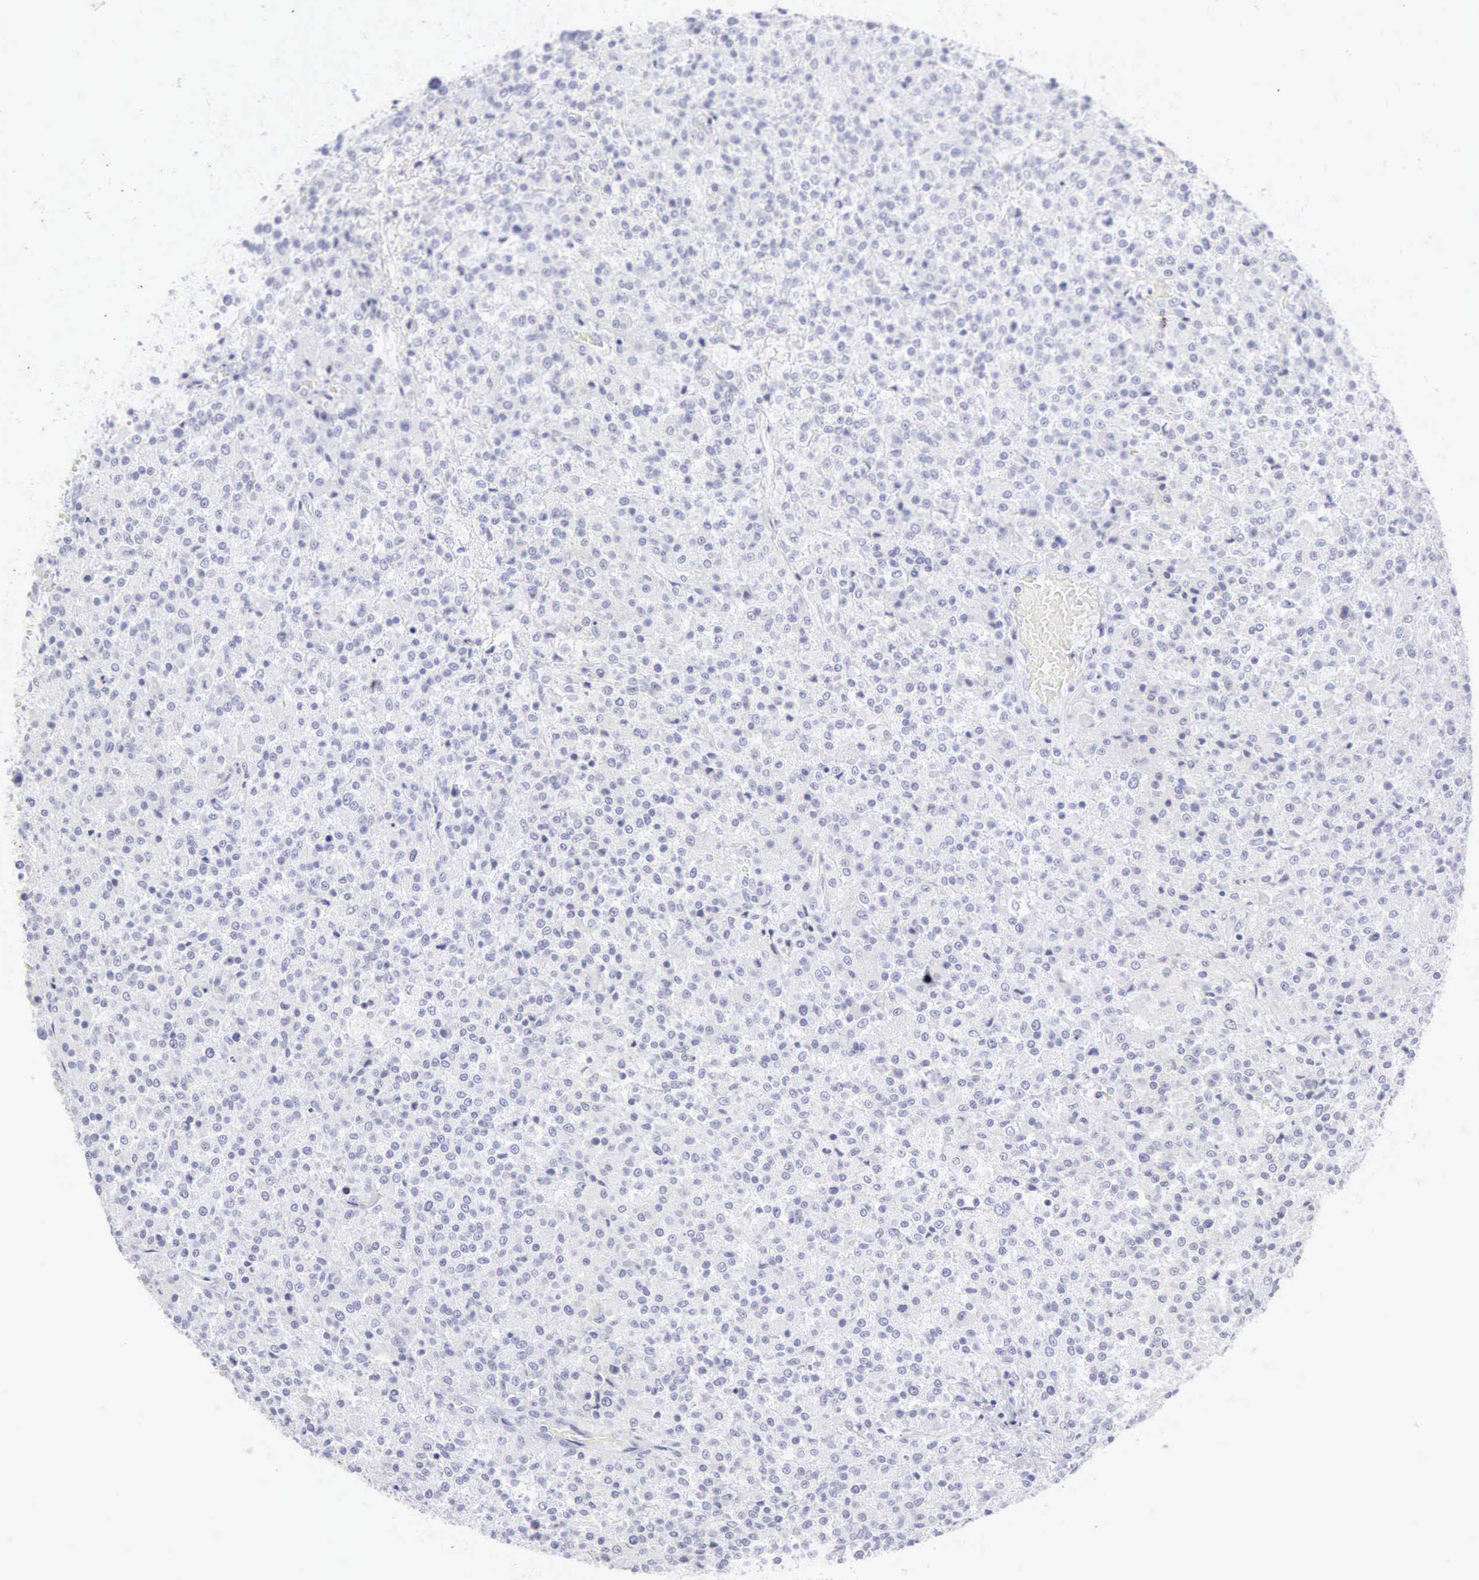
{"staining": {"intensity": "negative", "quantity": "none", "location": "none"}, "tissue": "testis cancer", "cell_type": "Tumor cells", "image_type": "cancer", "snomed": [{"axis": "morphology", "description": "Seminoma, NOS"}, {"axis": "topography", "description": "Testis"}], "caption": "IHC of human testis cancer (seminoma) demonstrates no staining in tumor cells.", "gene": "KRT10", "patient": {"sex": "male", "age": 59}}